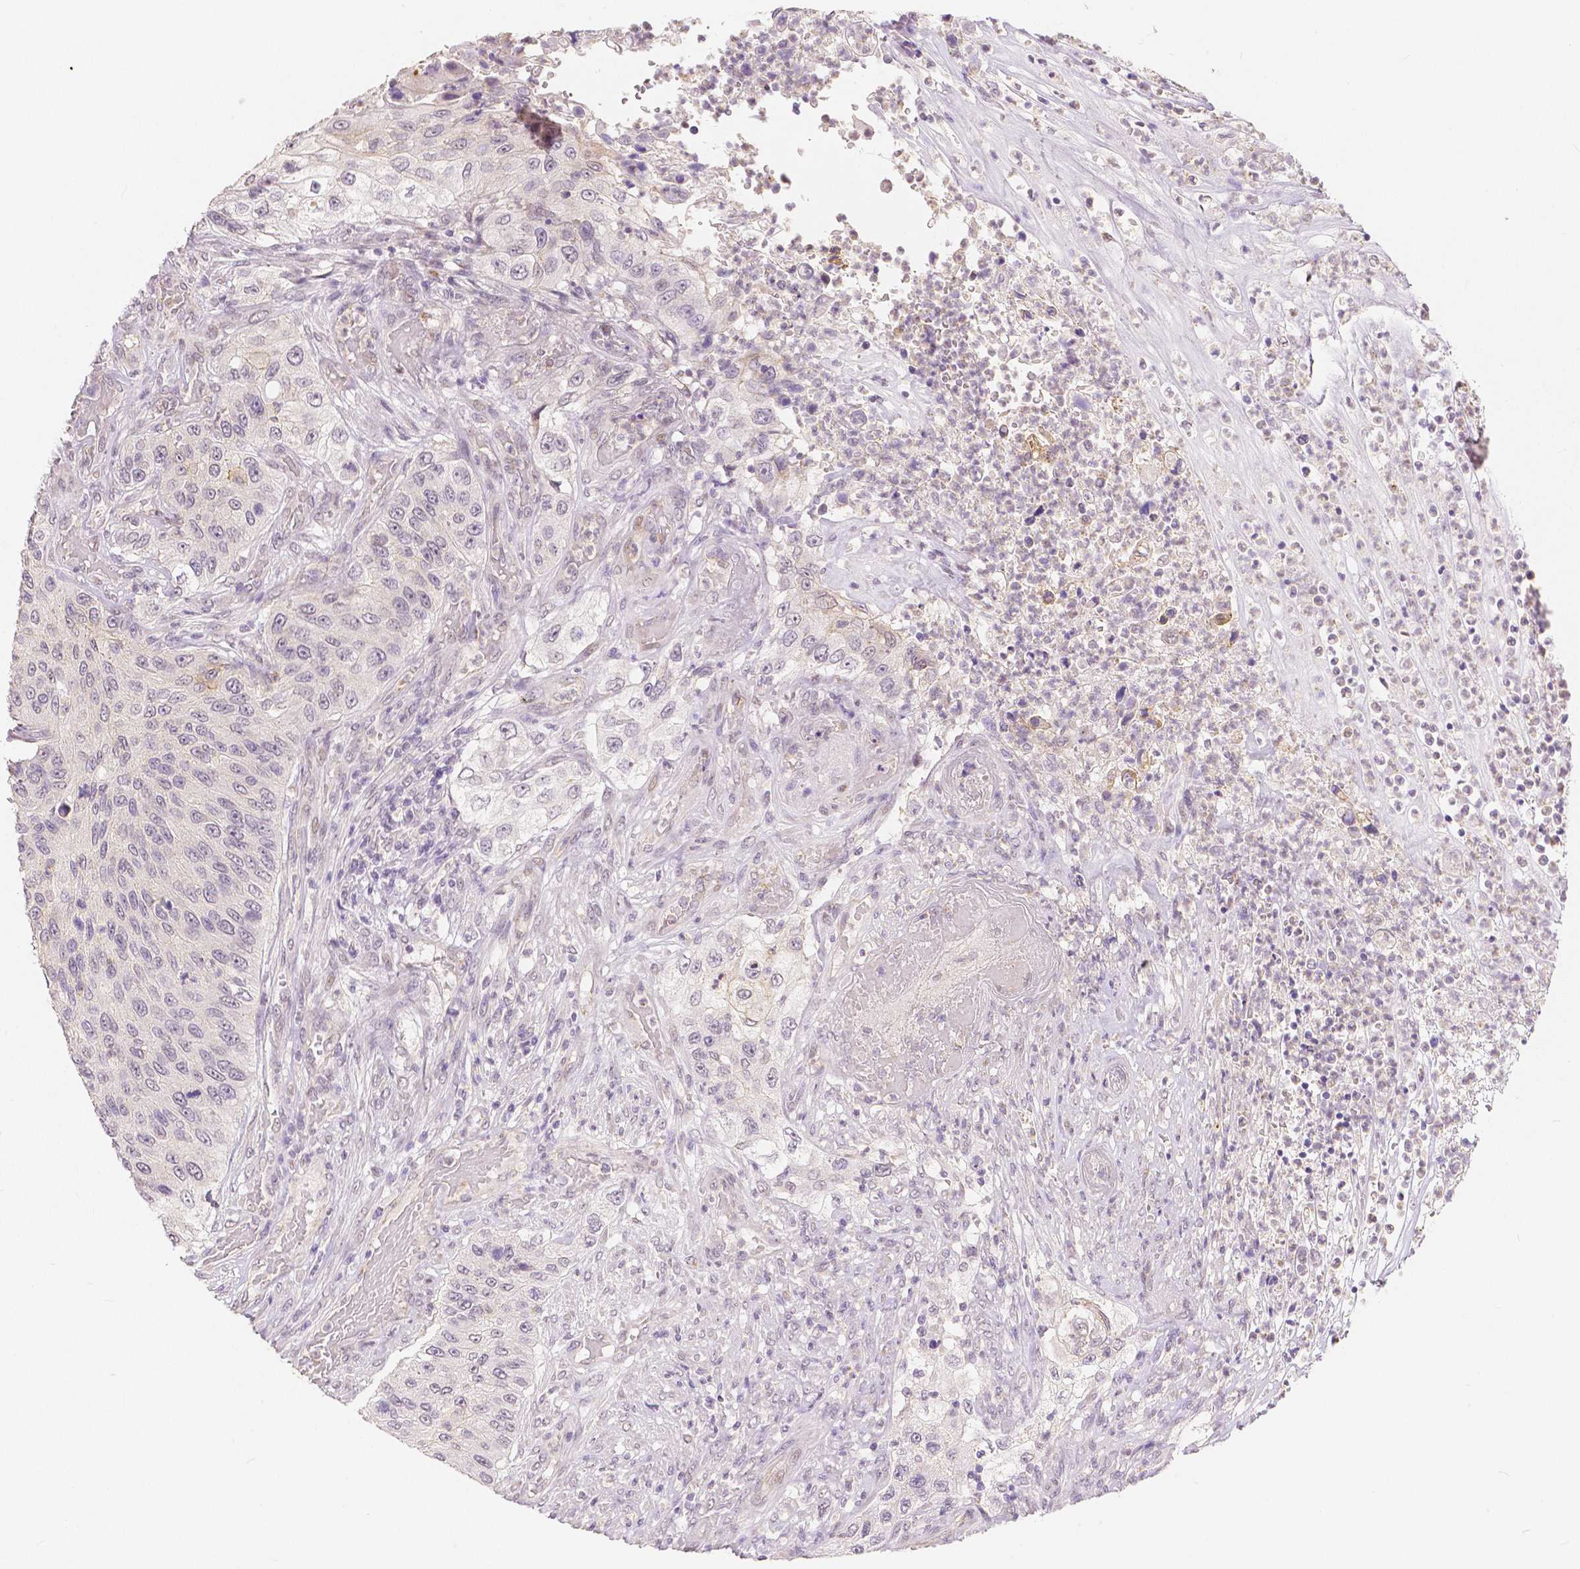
{"staining": {"intensity": "negative", "quantity": "none", "location": "none"}, "tissue": "urothelial cancer", "cell_type": "Tumor cells", "image_type": "cancer", "snomed": [{"axis": "morphology", "description": "Urothelial carcinoma, High grade"}, {"axis": "topography", "description": "Urinary bladder"}], "caption": "The immunohistochemistry (IHC) micrograph has no significant positivity in tumor cells of high-grade urothelial carcinoma tissue.", "gene": "OCLN", "patient": {"sex": "female", "age": 60}}